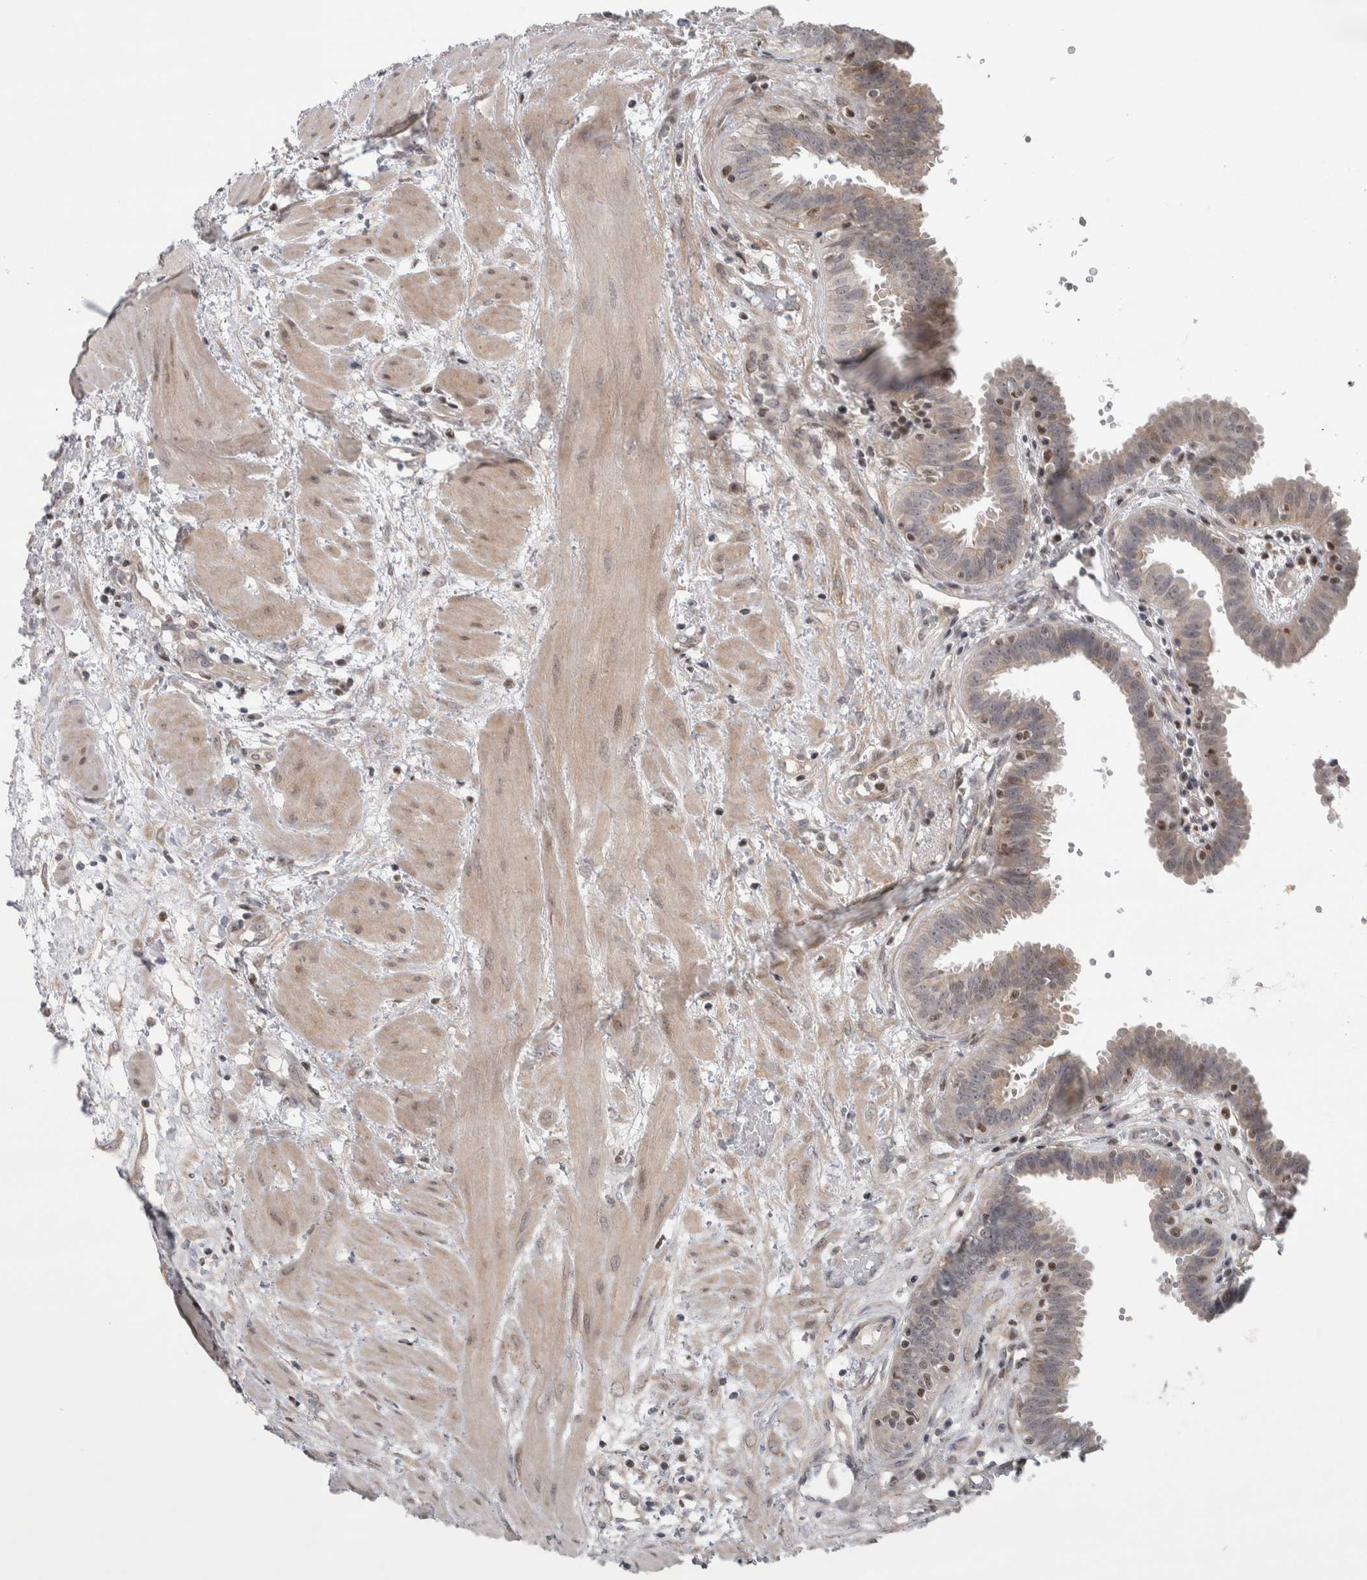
{"staining": {"intensity": "moderate", "quantity": ">75%", "location": "cytoplasmic/membranous"}, "tissue": "fallopian tube", "cell_type": "Glandular cells", "image_type": "normal", "snomed": [{"axis": "morphology", "description": "Normal tissue, NOS"}, {"axis": "topography", "description": "Fallopian tube"}, {"axis": "topography", "description": "Placenta"}], "caption": "A brown stain highlights moderate cytoplasmic/membranous staining of a protein in glandular cells of normal fallopian tube.", "gene": "CWC27", "patient": {"sex": "female", "age": 32}}